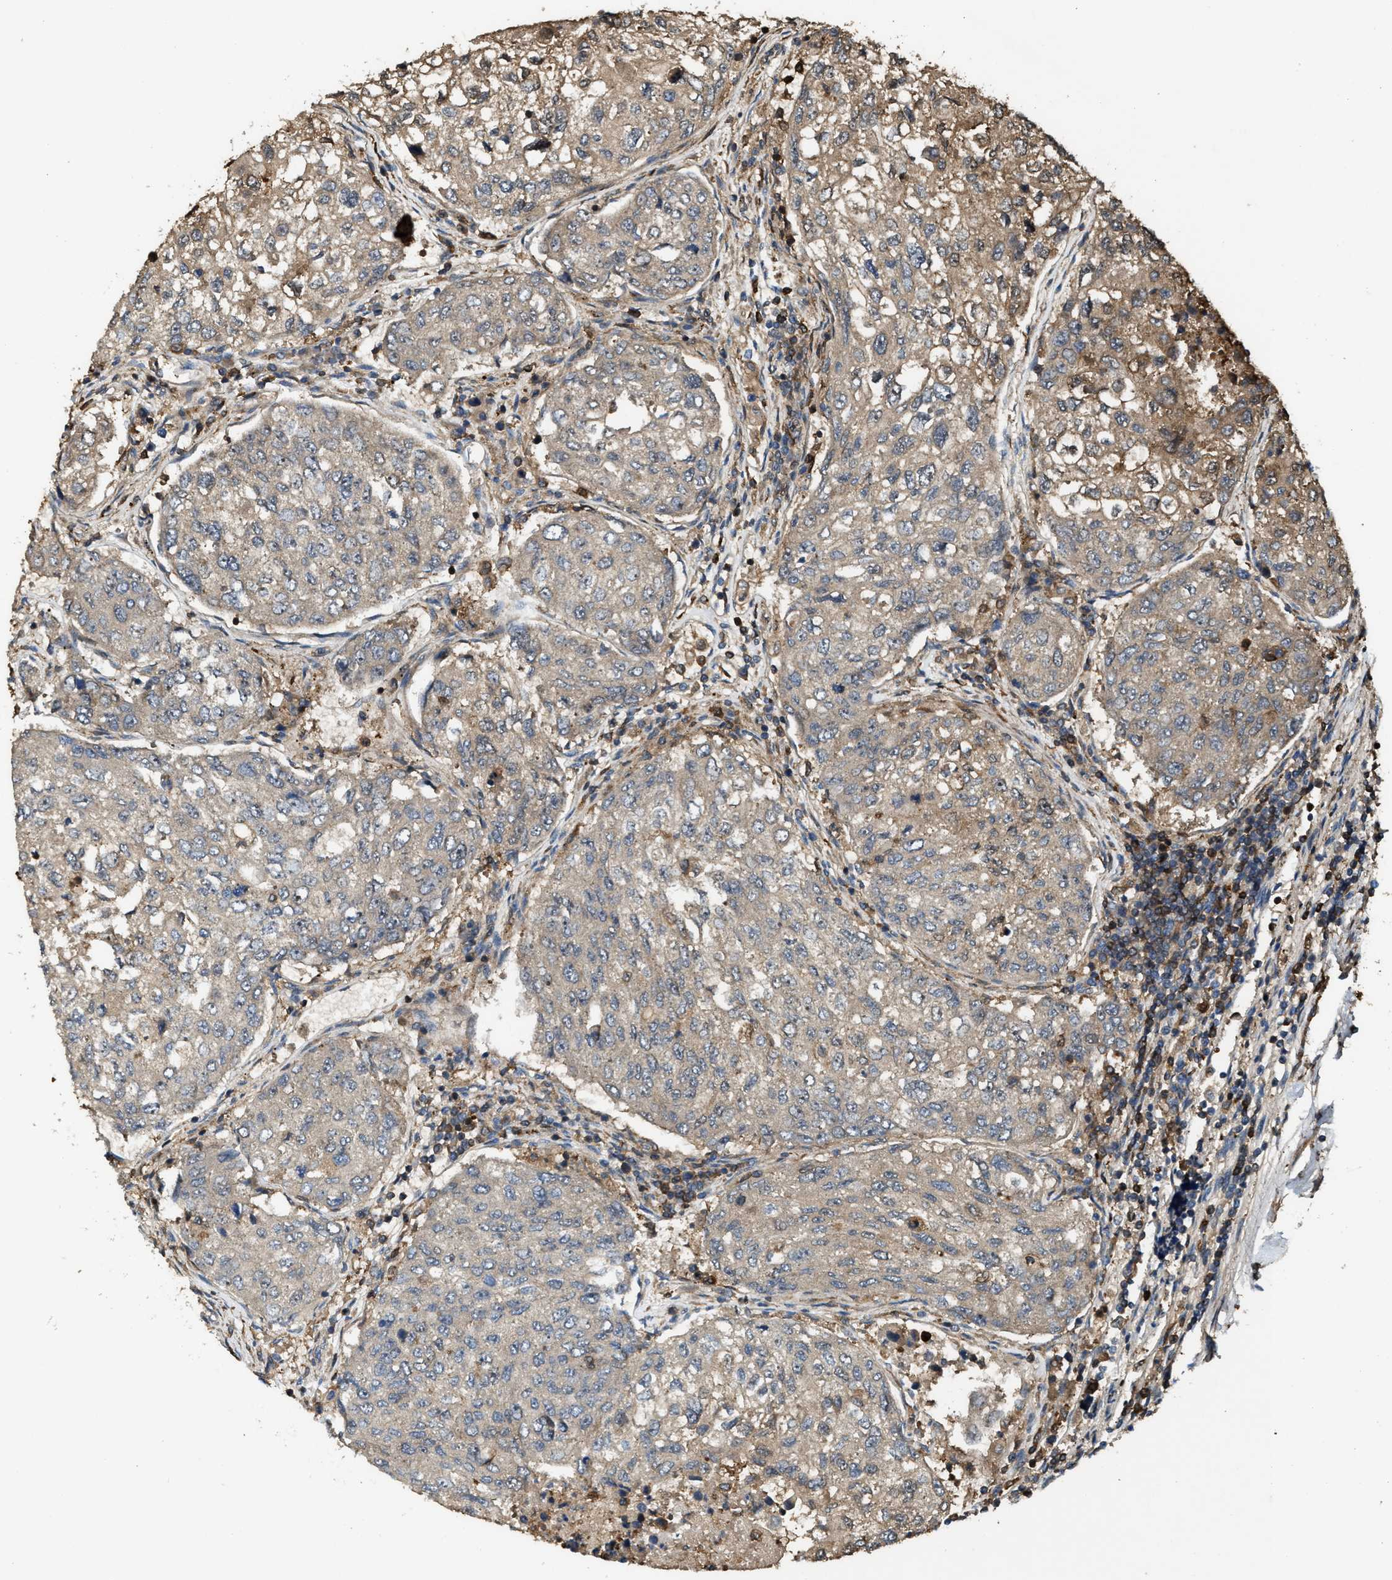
{"staining": {"intensity": "weak", "quantity": ">75%", "location": "cytoplasmic/membranous"}, "tissue": "urothelial cancer", "cell_type": "Tumor cells", "image_type": "cancer", "snomed": [{"axis": "morphology", "description": "Urothelial carcinoma, High grade"}, {"axis": "topography", "description": "Lymph node"}, {"axis": "topography", "description": "Urinary bladder"}], "caption": "DAB (3,3'-diaminobenzidine) immunohistochemical staining of human urothelial cancer exhibits weak cytoplasmic/membranous protein positivity in approximately >75% of tumor cells.", "gene": "SERPINB5", "patient": {"sex": "male", "age": 51}}